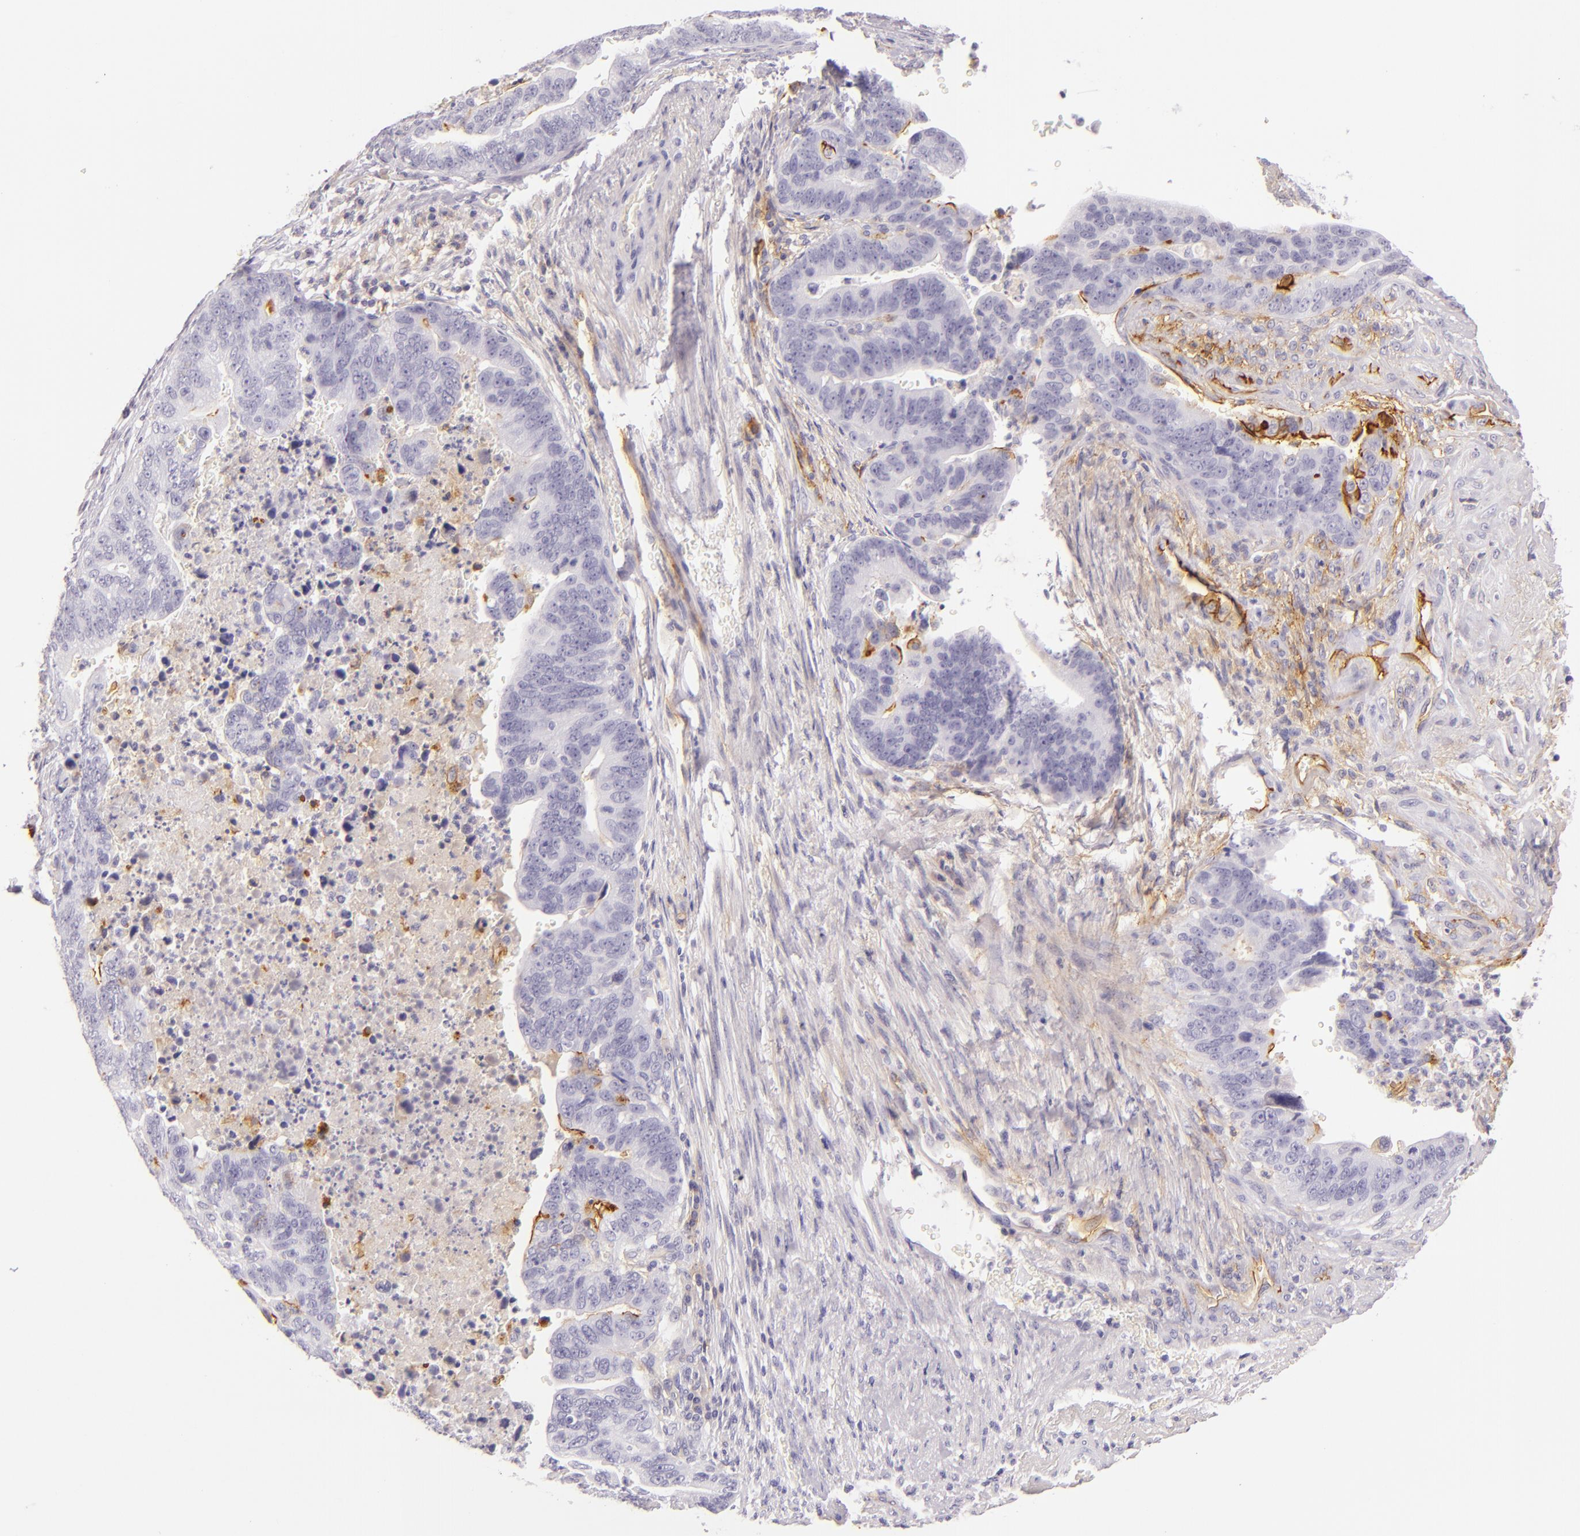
{"staining": {"intensity": "negative", "quantity": "none", "location": "none"}, "tissue": "stomach cancer", "cell_type": "Tumor cells", "image_type": "cancer", "snomed": [{"axis": "morphology", "description": "Adenocarcinoma, NOS"}, {"axis": "topography", "description": "Stomach, upper"}], "caption": "Micrograph shows no significant protein expression in tumor cells of stomach cancer (adenocarcinoma).", "gene": "ICAM1", "patient": {"sex": "female", "age": 50}}